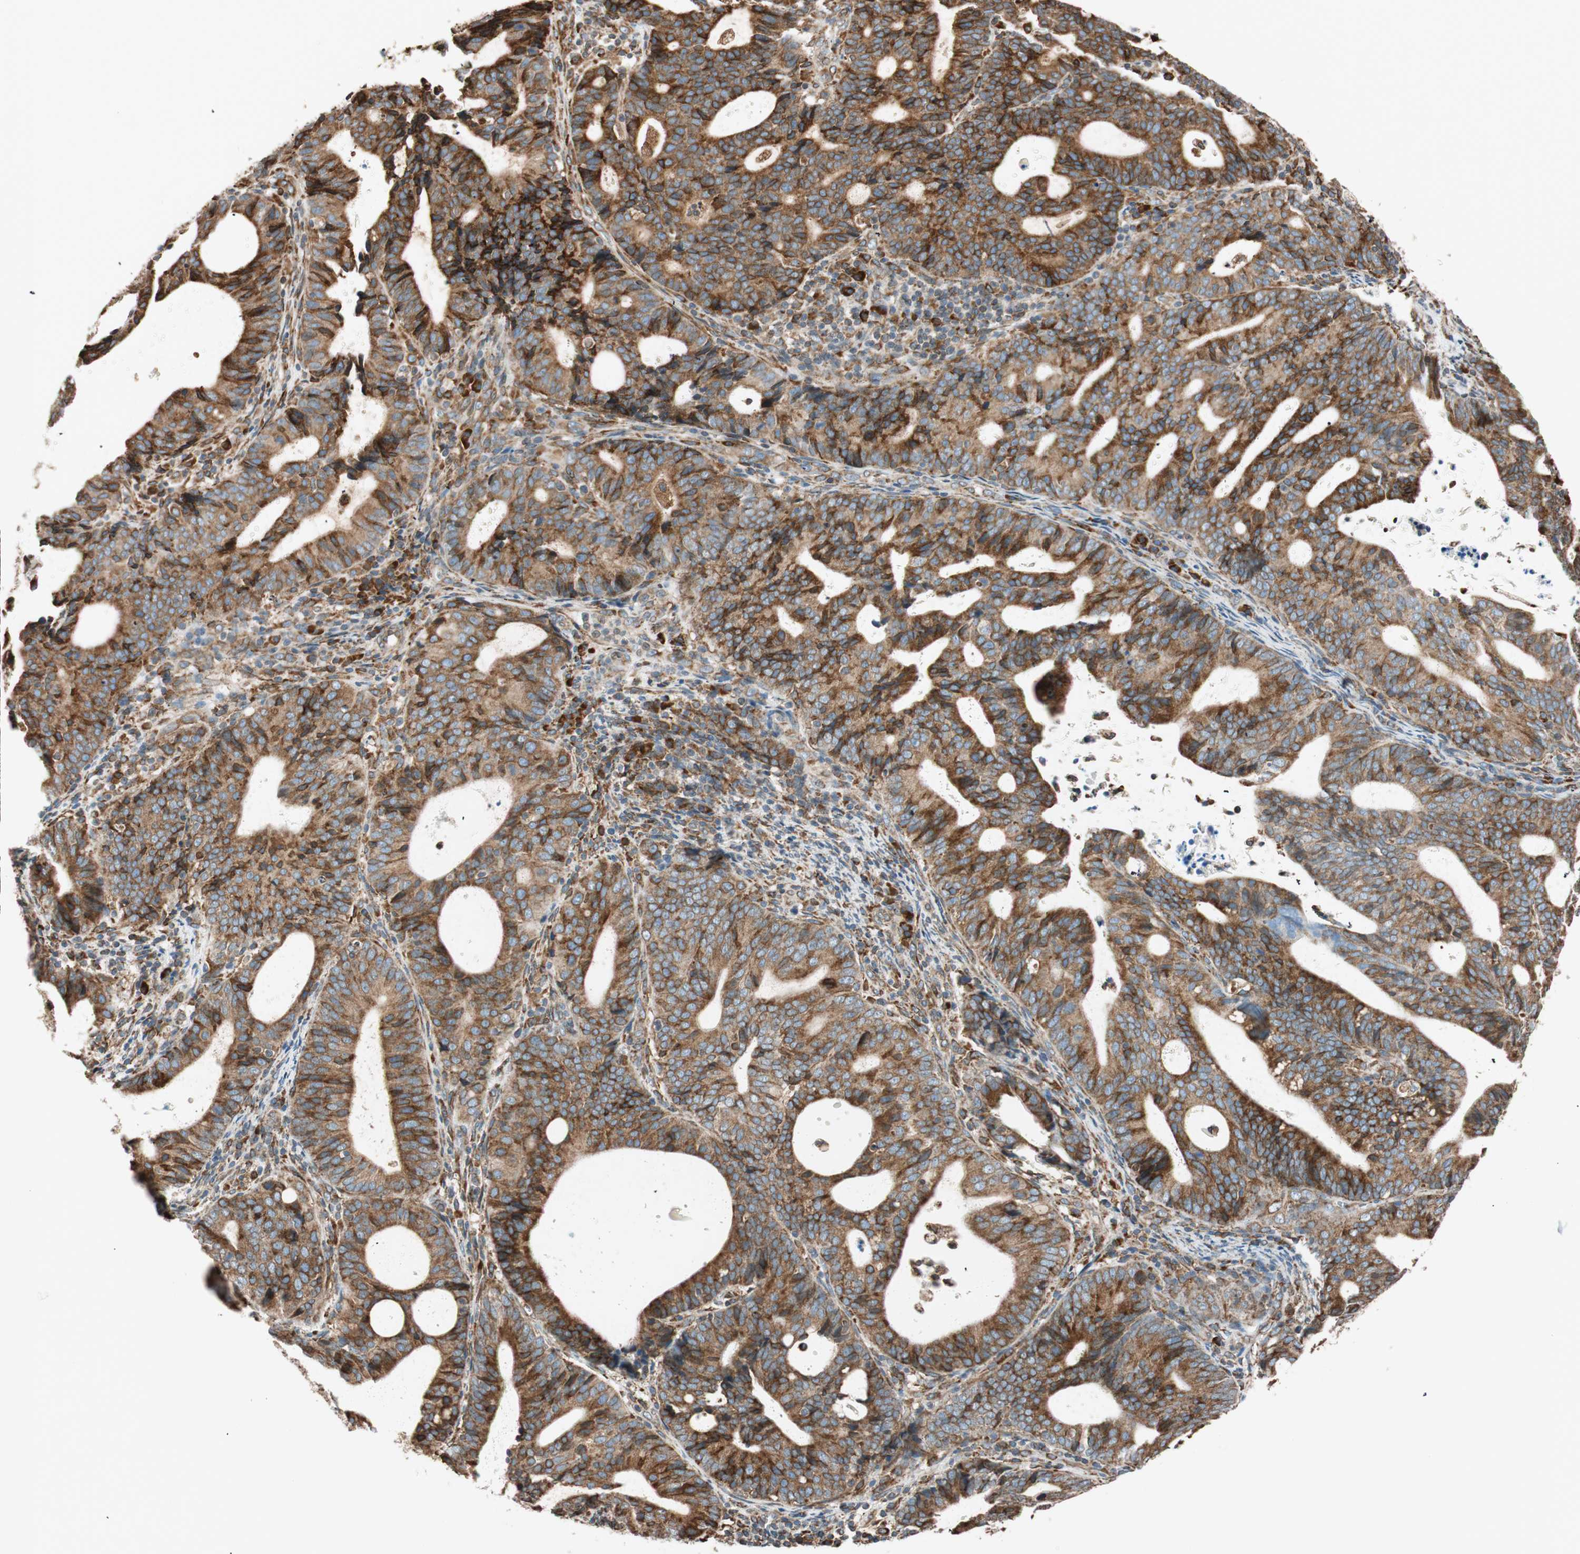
{"staining": {"intensity": "moderate", "quantity": ">75%", "location": "cytoplasmic/membranous"}, "tissue": "endometrial cancer", "cell_type": "Tumor cells", "image_type": "cancer", "snomed": [{"axis": "morphology", "description": "Adenocarcinoma, NOS"}, {"axis": "topography", "description": "Uterus"}], "caption": "Tumor cells display moderate cytoplasmic/membranous positivity in about >75% of cells in endometrial adenocarcinoma. The protein is stained brown, and the nuclei are stained in blue (DAB (3,3'-diaminobenzidine) IHC with brightfield microscopy, high magnification).", "gene": "PRKCSH", "patient": {"sex": "female", "age": 83}}